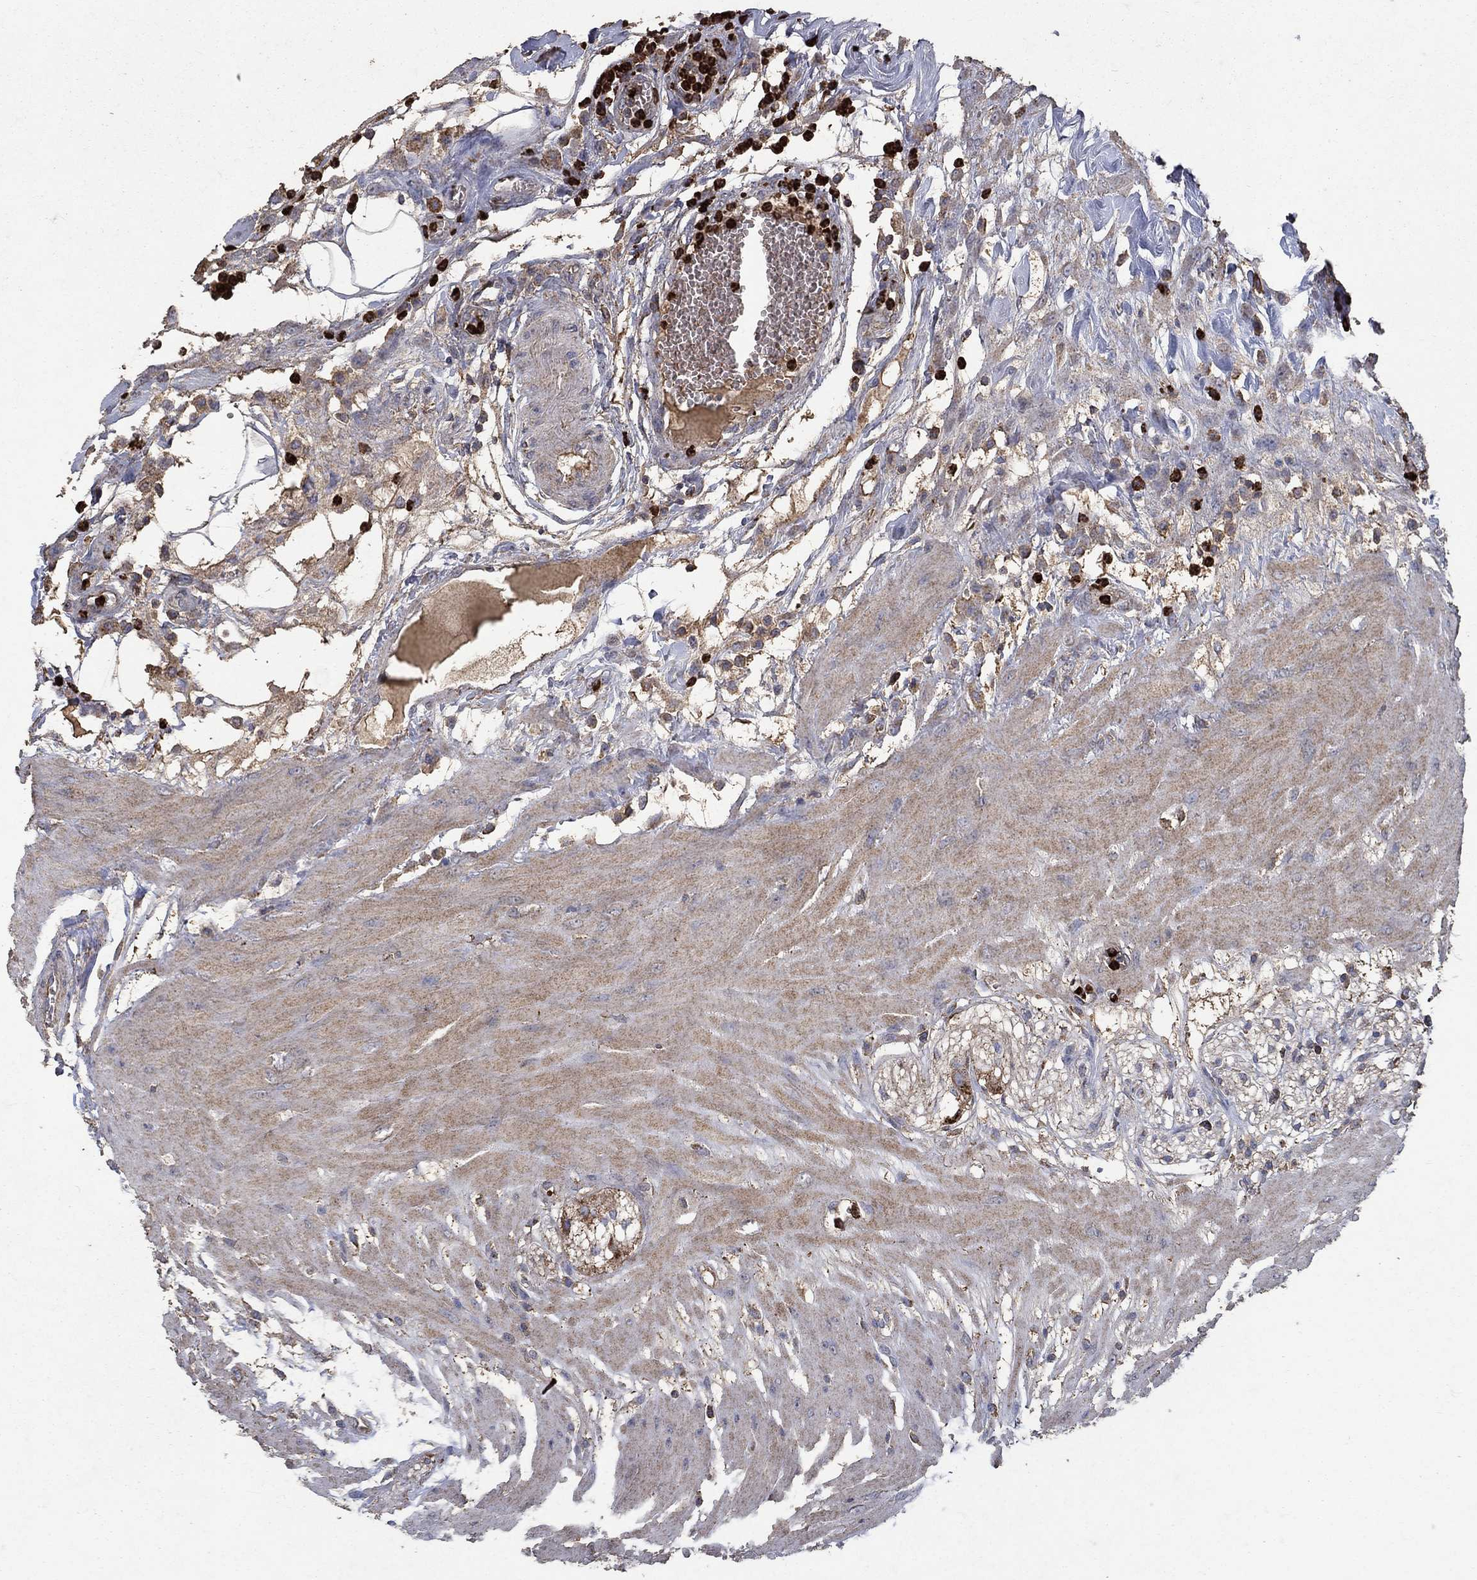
{"staining": {"intensity": "moderate", "quantity": "25%-75%", "location": "cytoplasmic/membranous"}, "tissue": "colon", "cell_type": "Endothelial cells", "image_type": "normal", "snomed": [{"axis": "morphology", "description": "Normal tissue, NOS"}, {"axis": "morphology", "description": "Adenocarcinoma, NOS"}, {"axis": "topography", "description": "Colon"}], "caption": "Immunohistochemistry (DAB (3,3'-diaminobenzidine)) staining of unremarkable colon displays moderate cytoplasmic/membranous protein staining in about 25%-75% of endothelial cells.", "gene": "CD24", "patient": {"sex": "male", "age": 65}}